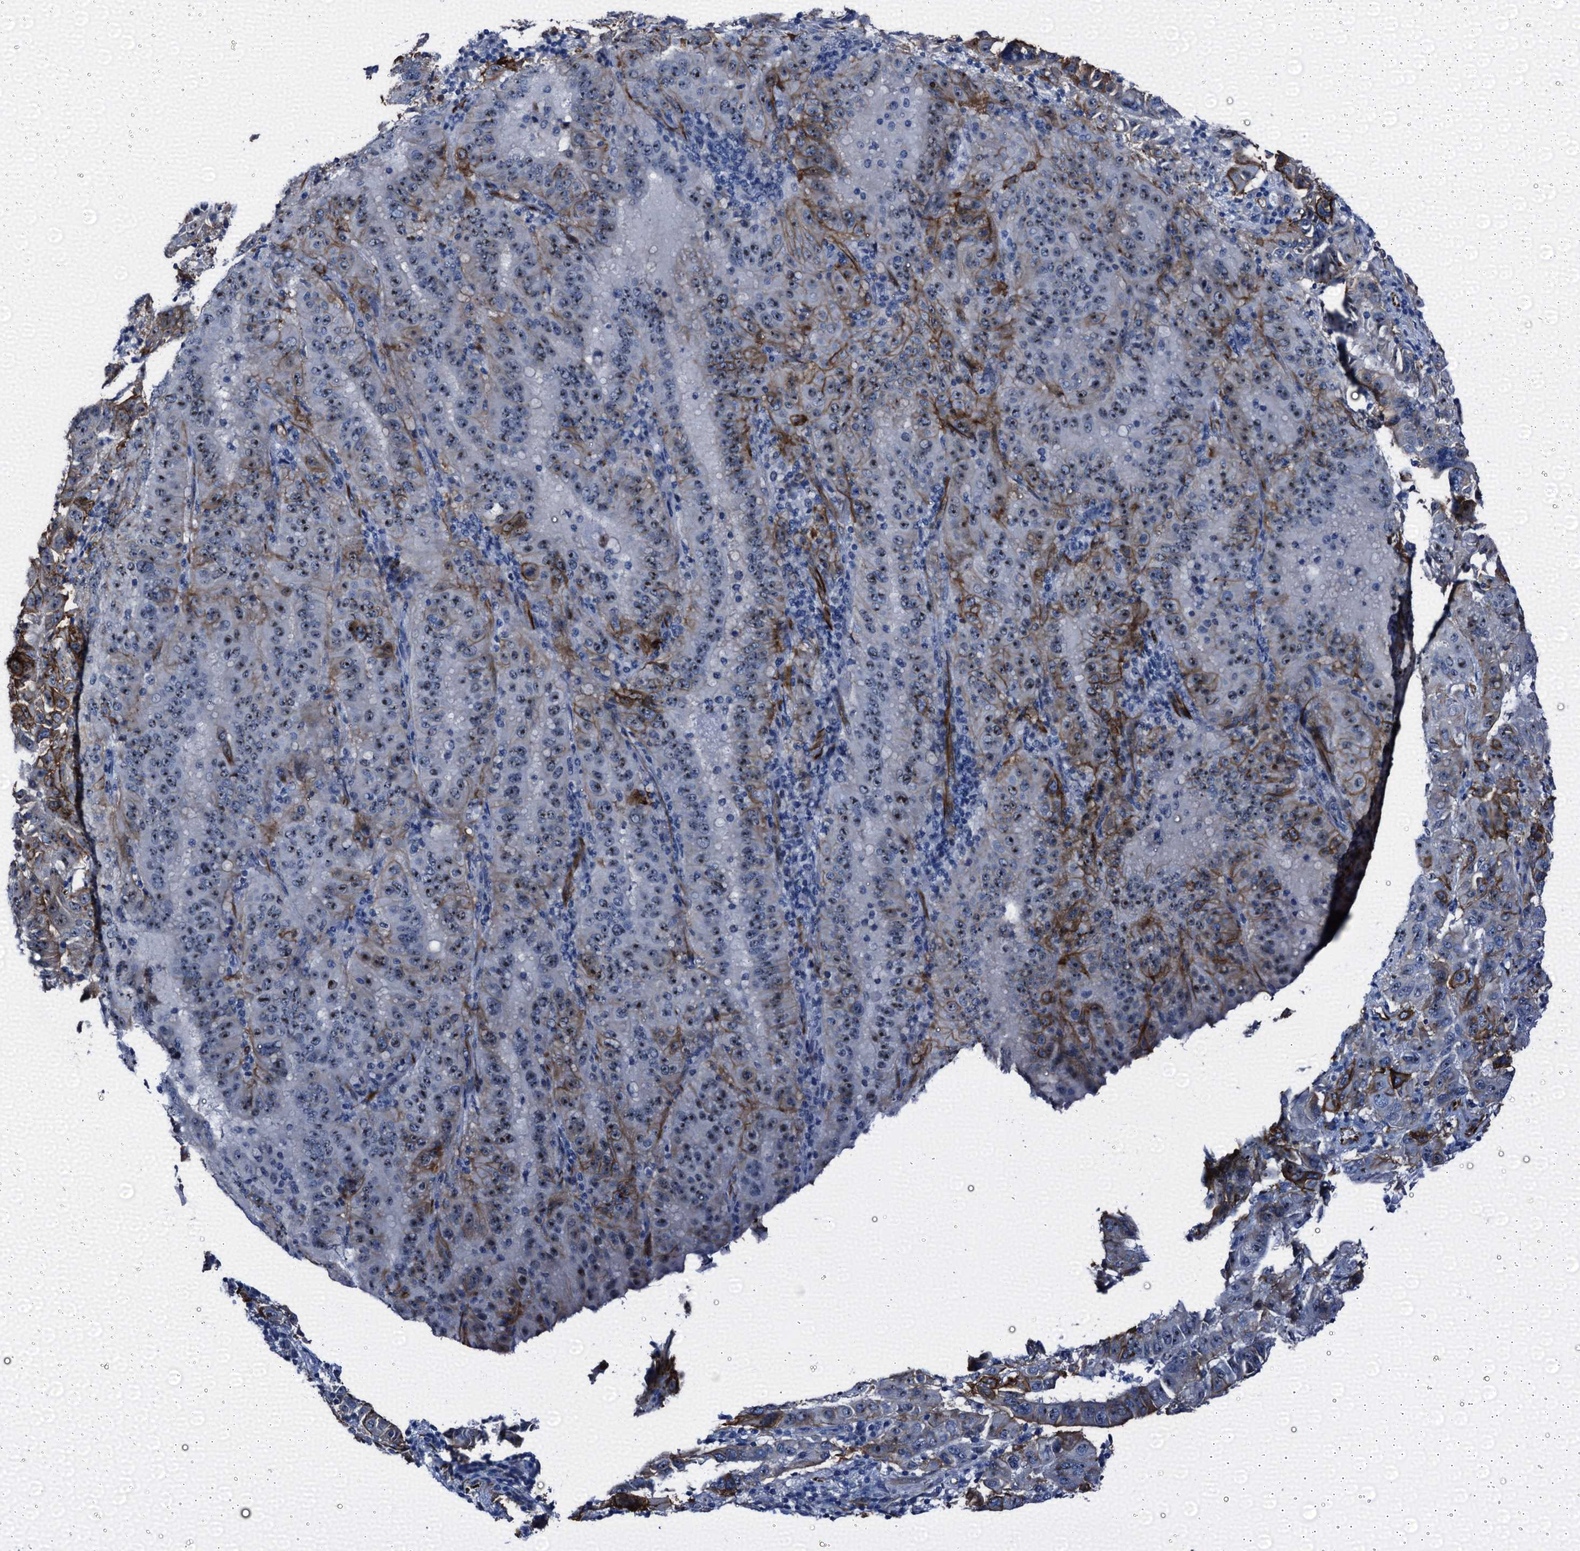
{"staining": {"intensity": "moderate", "quantity": "25%-75%", "location": "nuclear"}, "tissue": "pancreatic cancer", "cell_type": "Tumor cells", "image_type": "cancer", "snomed": [{"axis": "morphology", "description": "Adenocarcinoma, NOS"}, {"axis": "topography", "description": "Pancreas"}], "caption": "High-power microscopy captured an immunohistochemistry (IHC) micrograph of adenocarcinoma (pancreatic), revealing moderate nuclear expression in about 25%-75% of tumor cells.", "gene": "EMG1", "patient": {"sex": "male", "age": 63}}